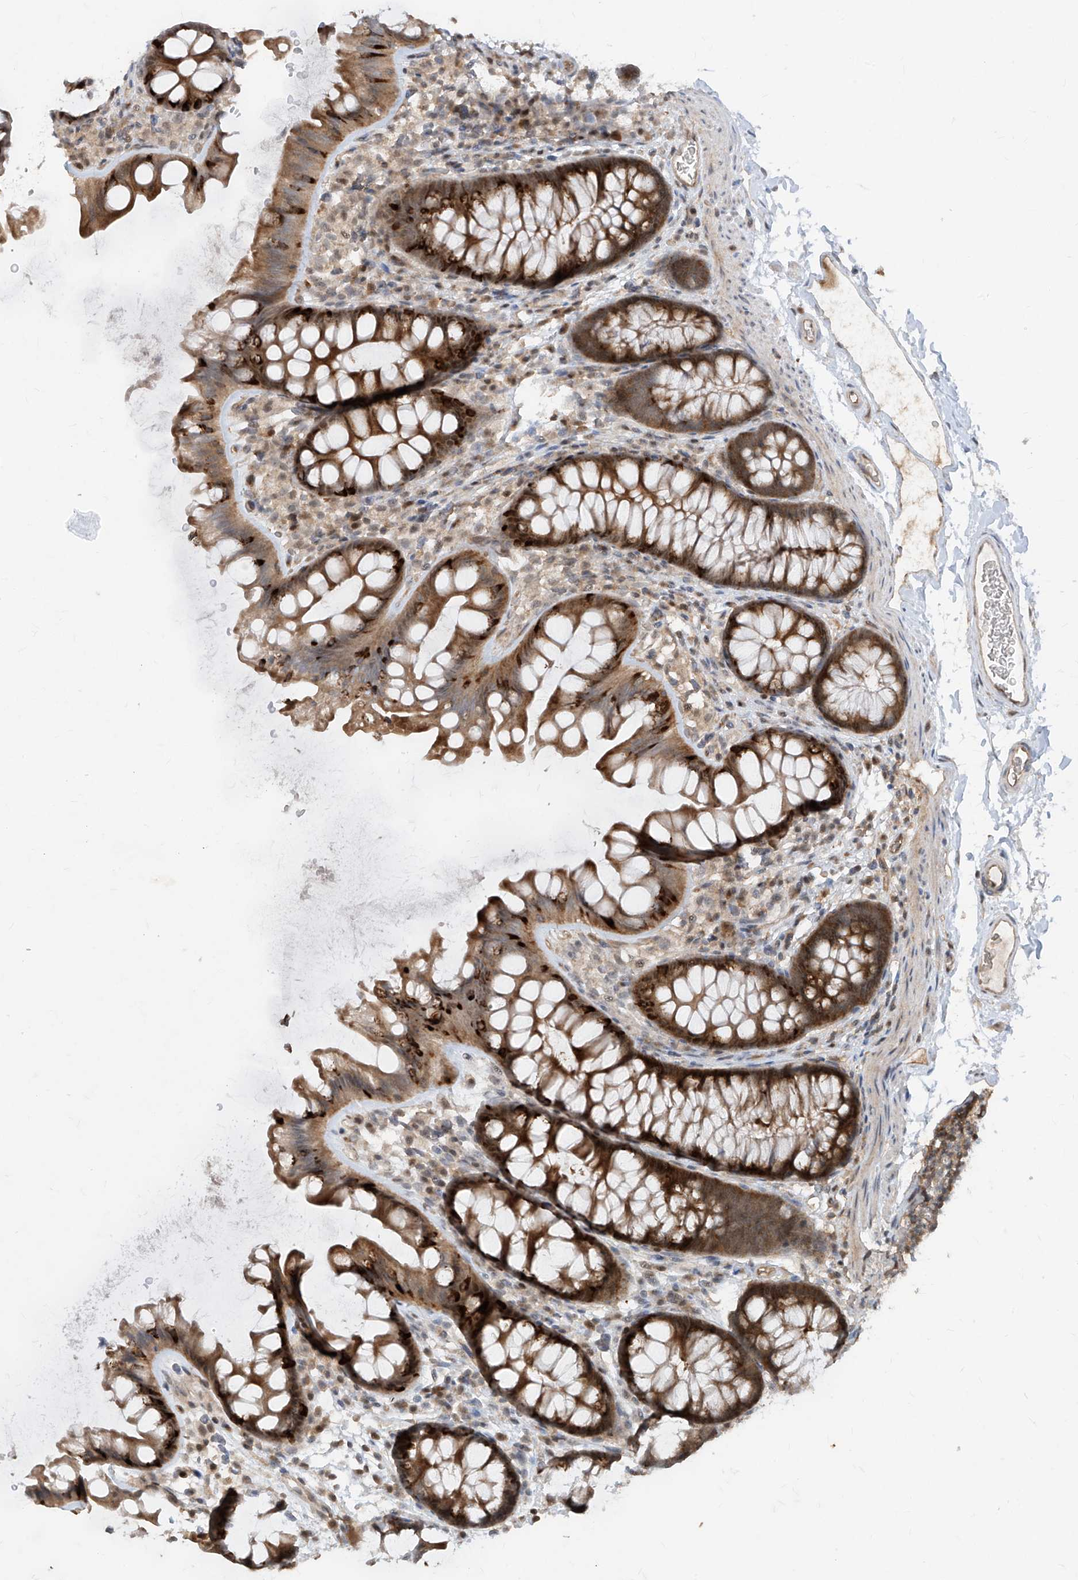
{"staining": {"intensity": "moderate", "quantity": ">75%", "location": "cytoplasmic/membranous"}, "tissue": "colon", "cell_type": "Endothelial cells", "image_type": "normal", "snomed": [{"axis": "morphology", "description": "Normal tissue, NOS"}, {"axis": "topography", "description": "Colon"}], "caption": "Colon was stained to show a protein in brown. There is medium levels of moderate cytoplasmic/membranous staining in about >75% of endothelial cells. (Stains: DAB in brown, nuclei in blue, Microscopy: brightfield microscopy at high magnification).", "gene": "ZNF358", "patient": {"sex": "female", "age": 62}}